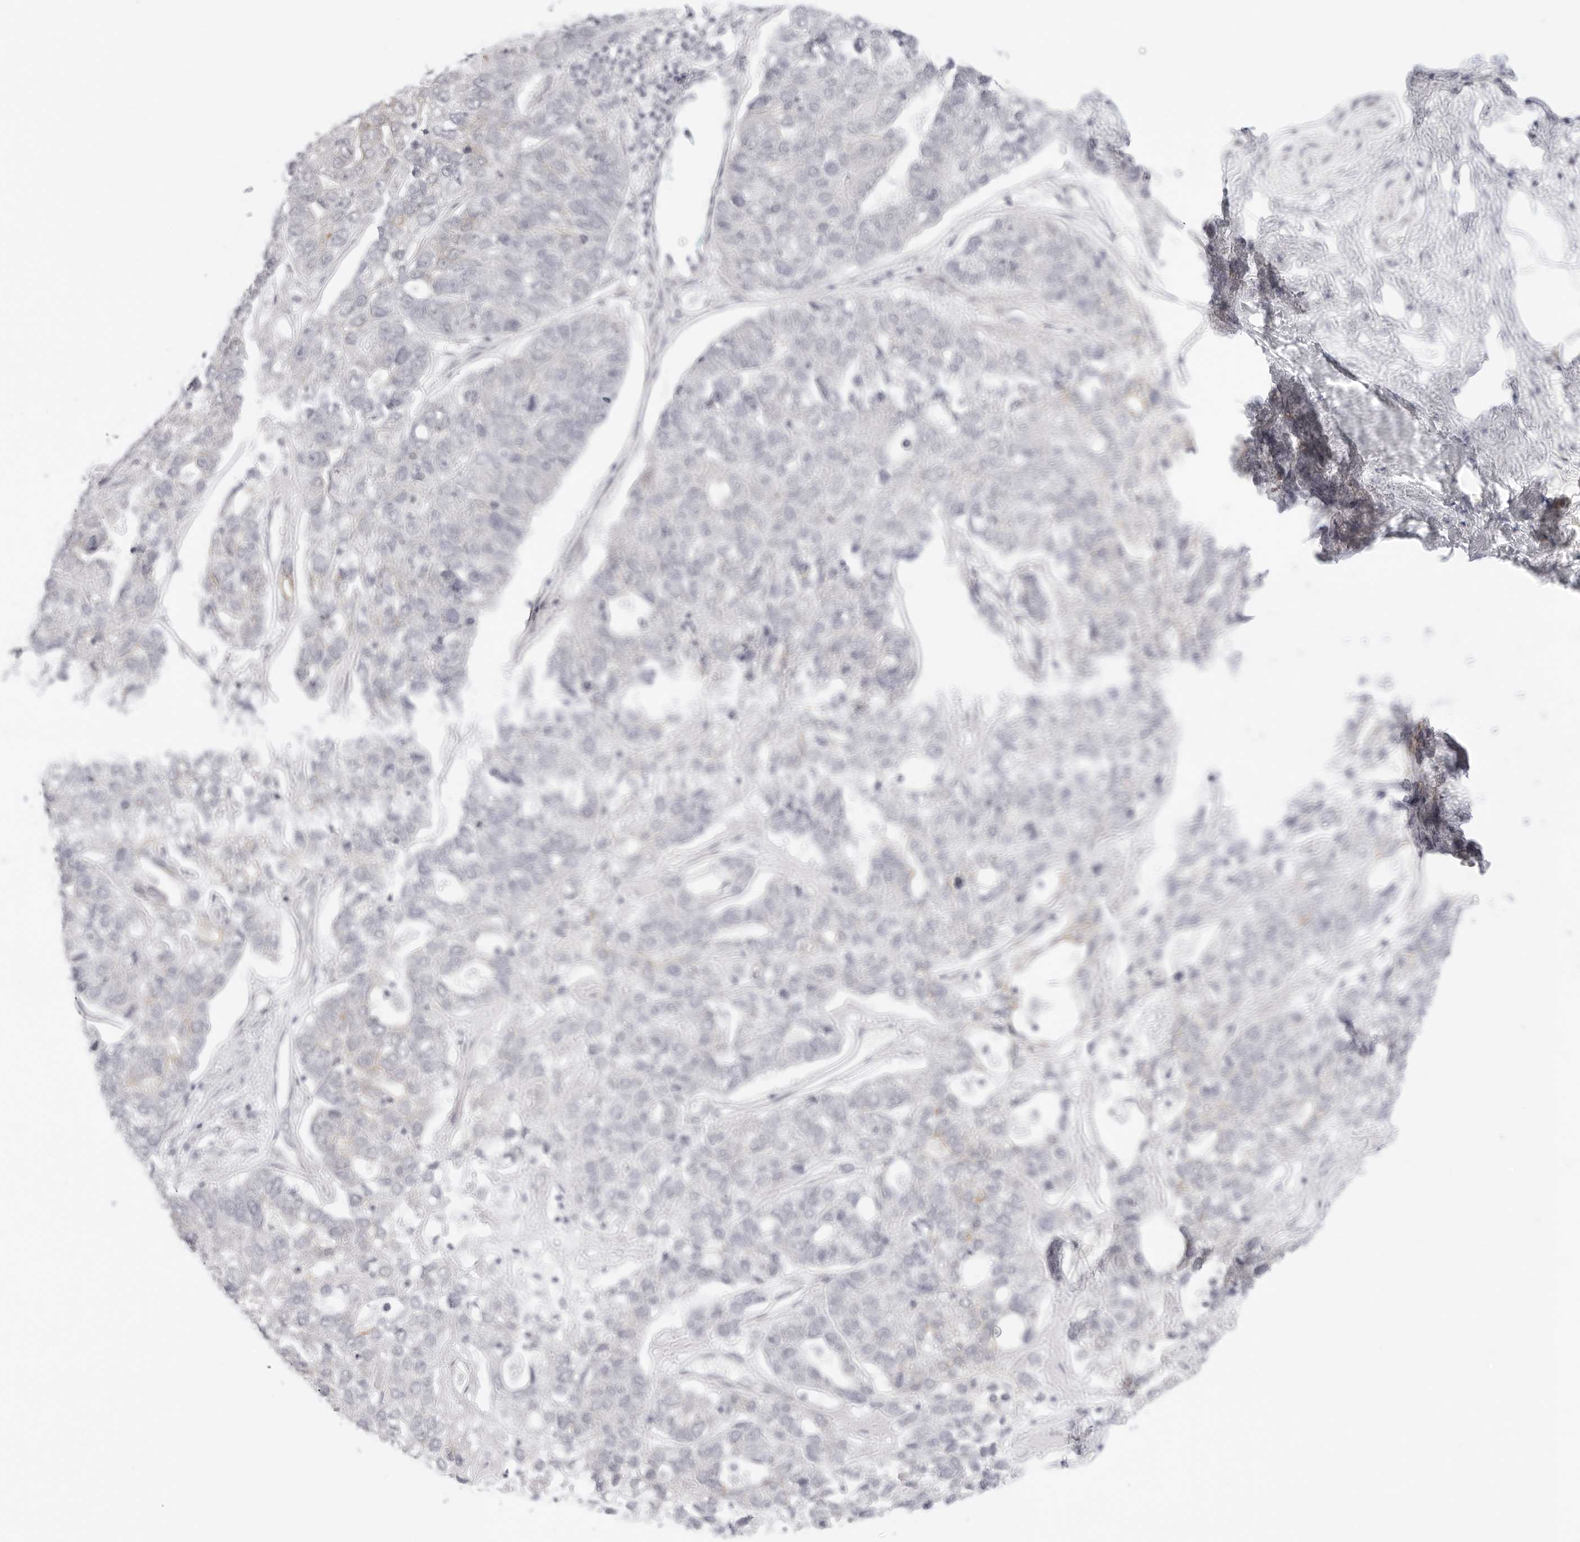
{"staining": {"intensity": "negative", "quantity": "none", "location": "none"}, "tissue": "pancreatic cancer", "cell_type": "Tumor cells", "image_type": "cancer", "snomed": [{"axis": "morphology", "description": "Adenocarcinoma, NOS"}, {"axis": "topography", "description": "Pancreas"}], "caption": "Tumor cells show no significant staining in pancreatic cancer. Nuclei are stained in blue.", "gene": "MED18", "patient": {"sex": "female", "age": 61}}